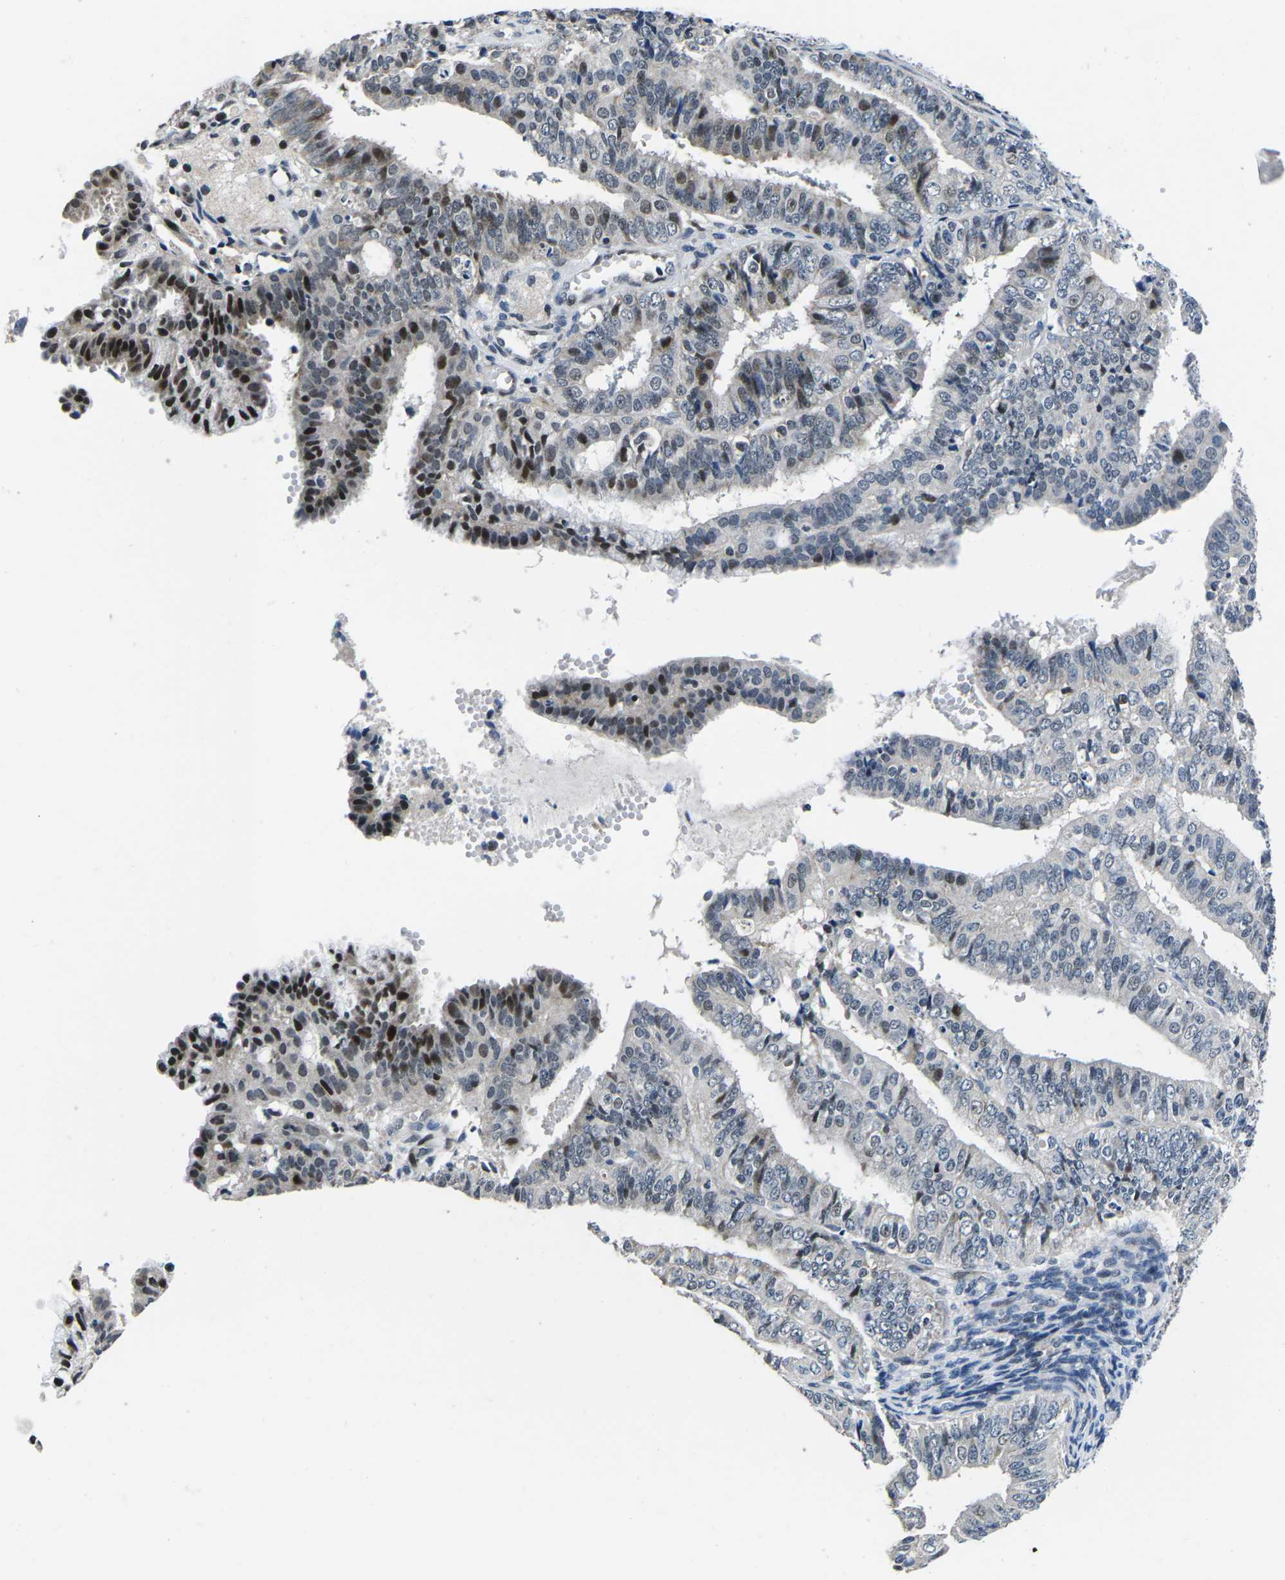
{"staining": {"intensity": "strong", "quantity": "<25%", "location": "nuclear"}, "tissue": "endometrial cancer", "cell_type": "Tumor cells", "image_type": "cancer", "snomed": [{"axis": "morphology", "description": "Adenocarcinoma, NOS"}, {"axis": "topography", "description": "Endometrium"}], "caption": "Immunohistochemical staining of human endometrial adenocarcinoma exhibits medium levels of strong nuclear protein expression in approximately <25% of tumor cells. (DAB (3,3'-diaminobenzidine) IHC, brown staining for protein, blue staining for nuclei).", "gene": "CDC73", "patient": {"sex": "female", "age": 63}}